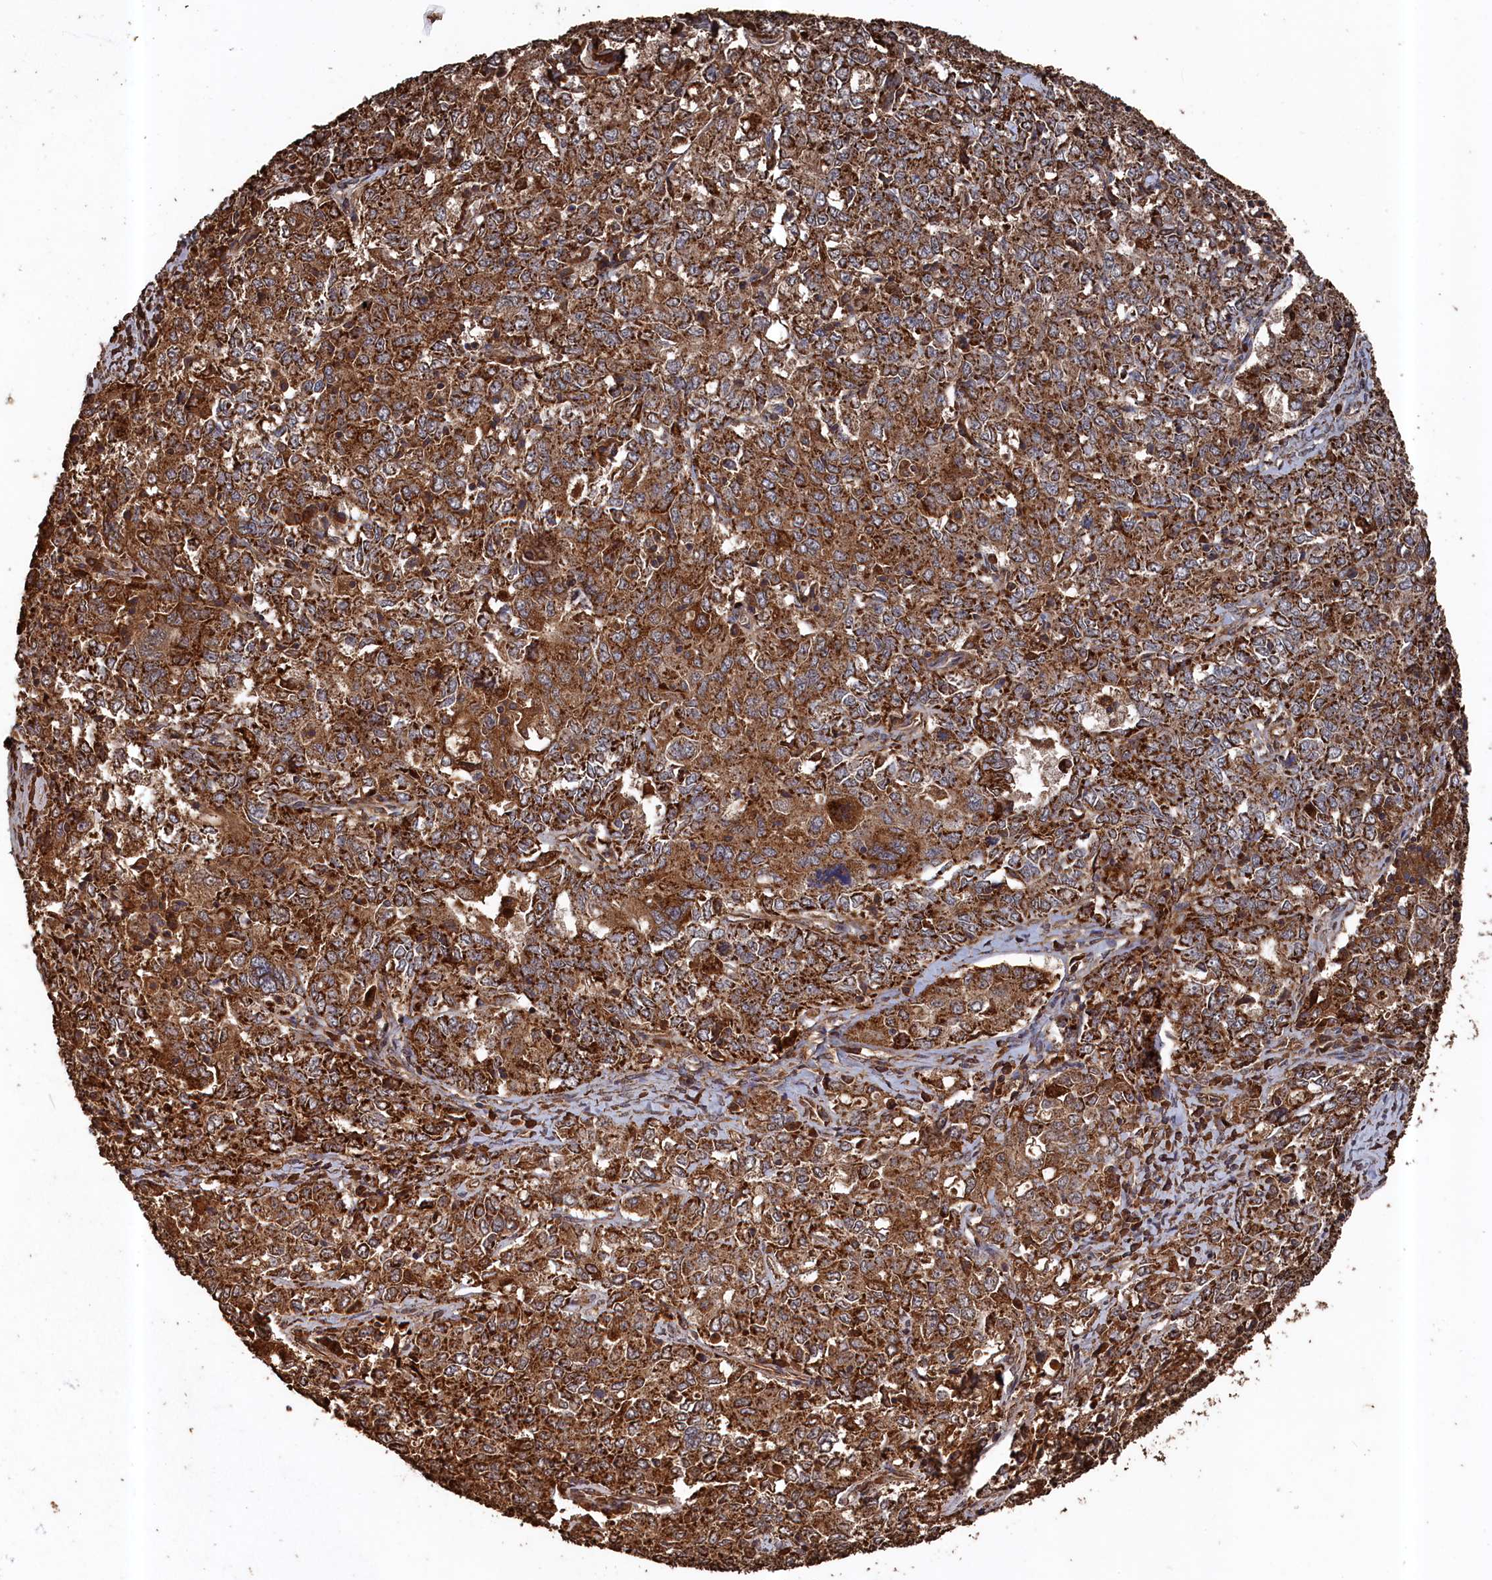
{"staining": {"intensity": "moderate", "quantity": ">75%", "location": "cytoplasmic/membranous"}, "tissue": "ovarian cancer", "cell_type": "Tumor cells", "image_type": "cancer", "snomed": [{"axis": "morphology", "description": "Carcinoma, endometroid"}, {"axis": "topography", "description": "Ovary"}], "caption": "High-power microscopy captured an immunohistochemistry photomicrograph of ovarian cancer, revealing moderate cytoplasmic/membranous staining in approximately >75% of tumor cells.", "gene": "SNX33", "patient": {"sex": "female", "age": 62}}